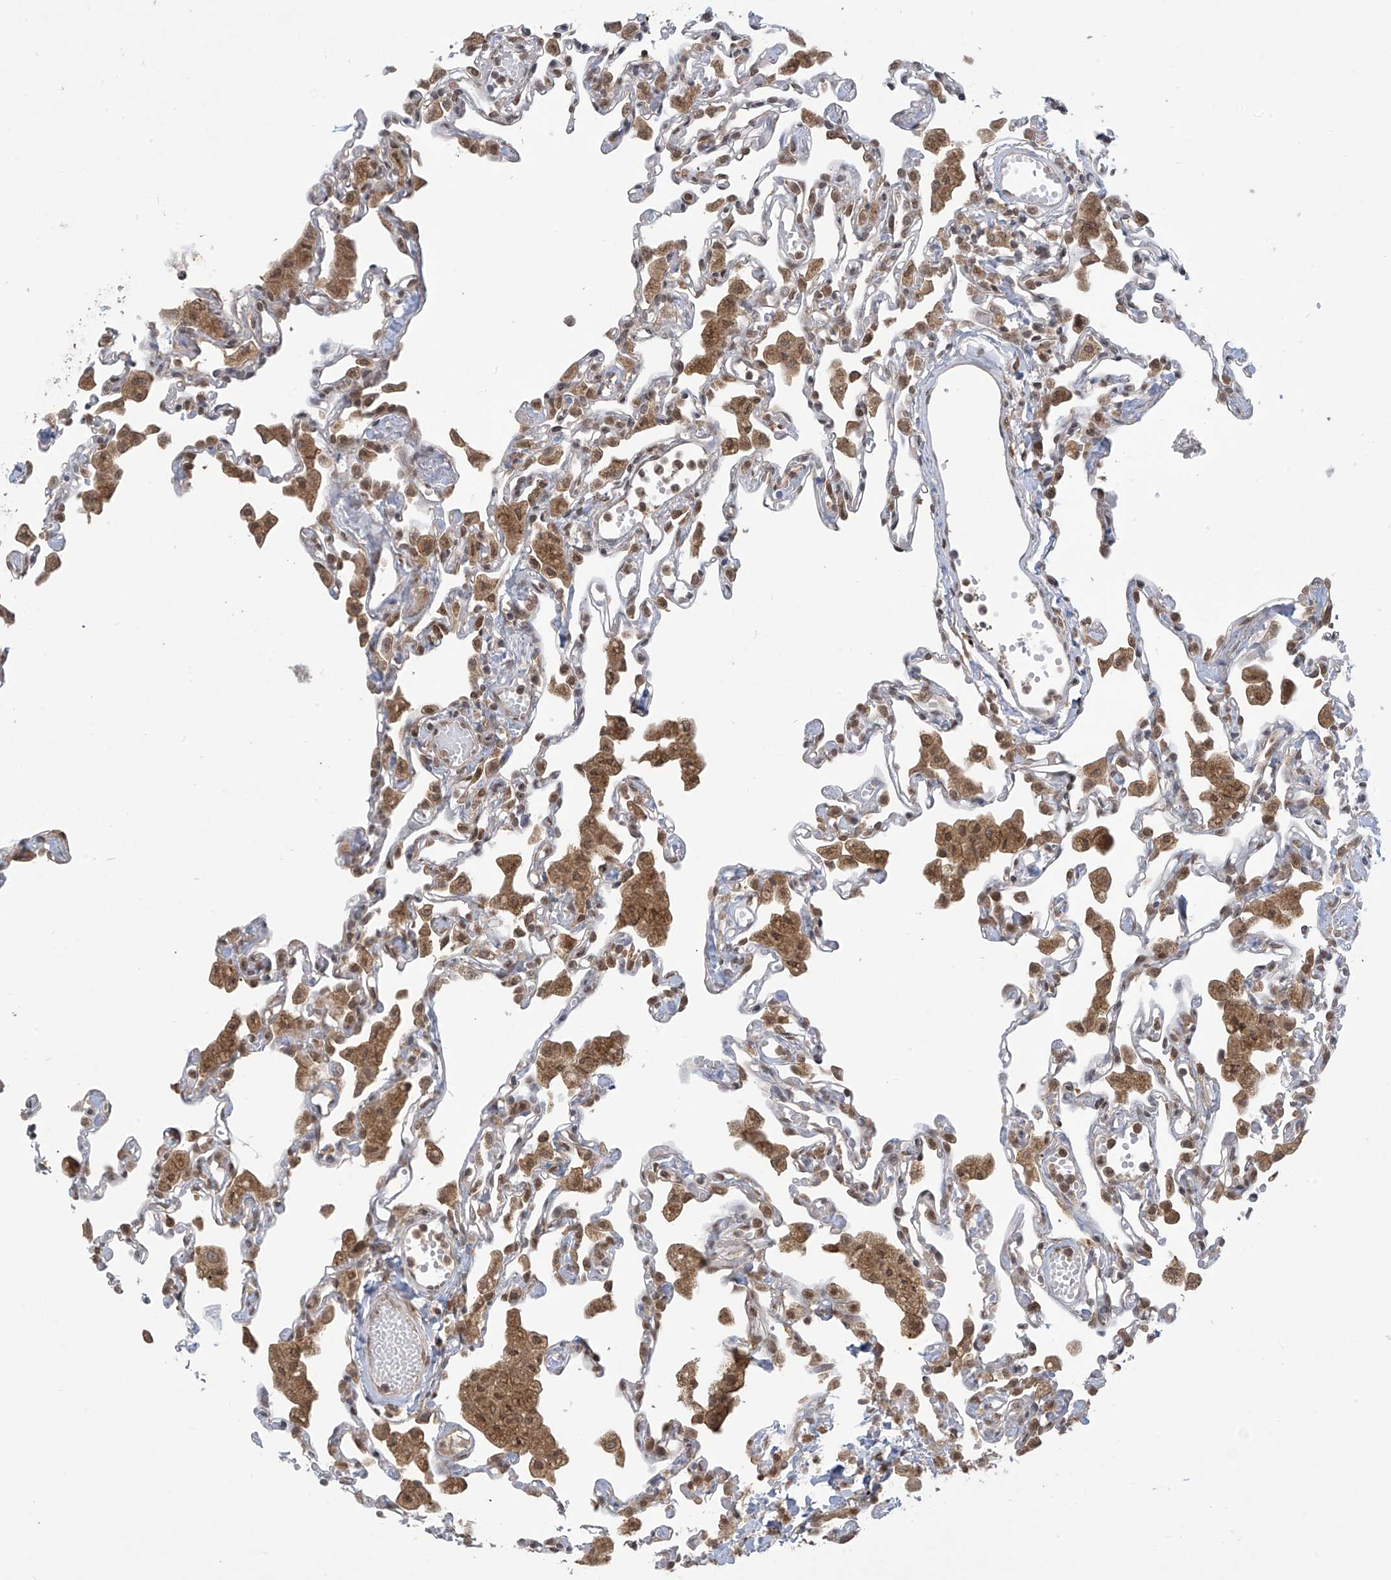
{"staining": {"intensity": "weak", "quantity": "25%-75%", "location": "cytoplasmic/membranous,nuclear"}, "tissue": "lung", "cell_type": "Alveolar cells", "image_type": "normal", "snomed": [{"axis": "morphology", "description": "Normal tissue, NOS"}, {"axis": "topography", "description": "Bronchus"}, {"axis": "topography", "description": "Lung"}], "caption": "Weak cytoplasmic/membranous,nuclear expression is present in approximately 25%-75% of alveolar cells in normal lung. Ihc stains the protein in brown and the nuclei are stained blue.", "gene": "LCOR", "patient": {"sex": "female", "age": 49}}